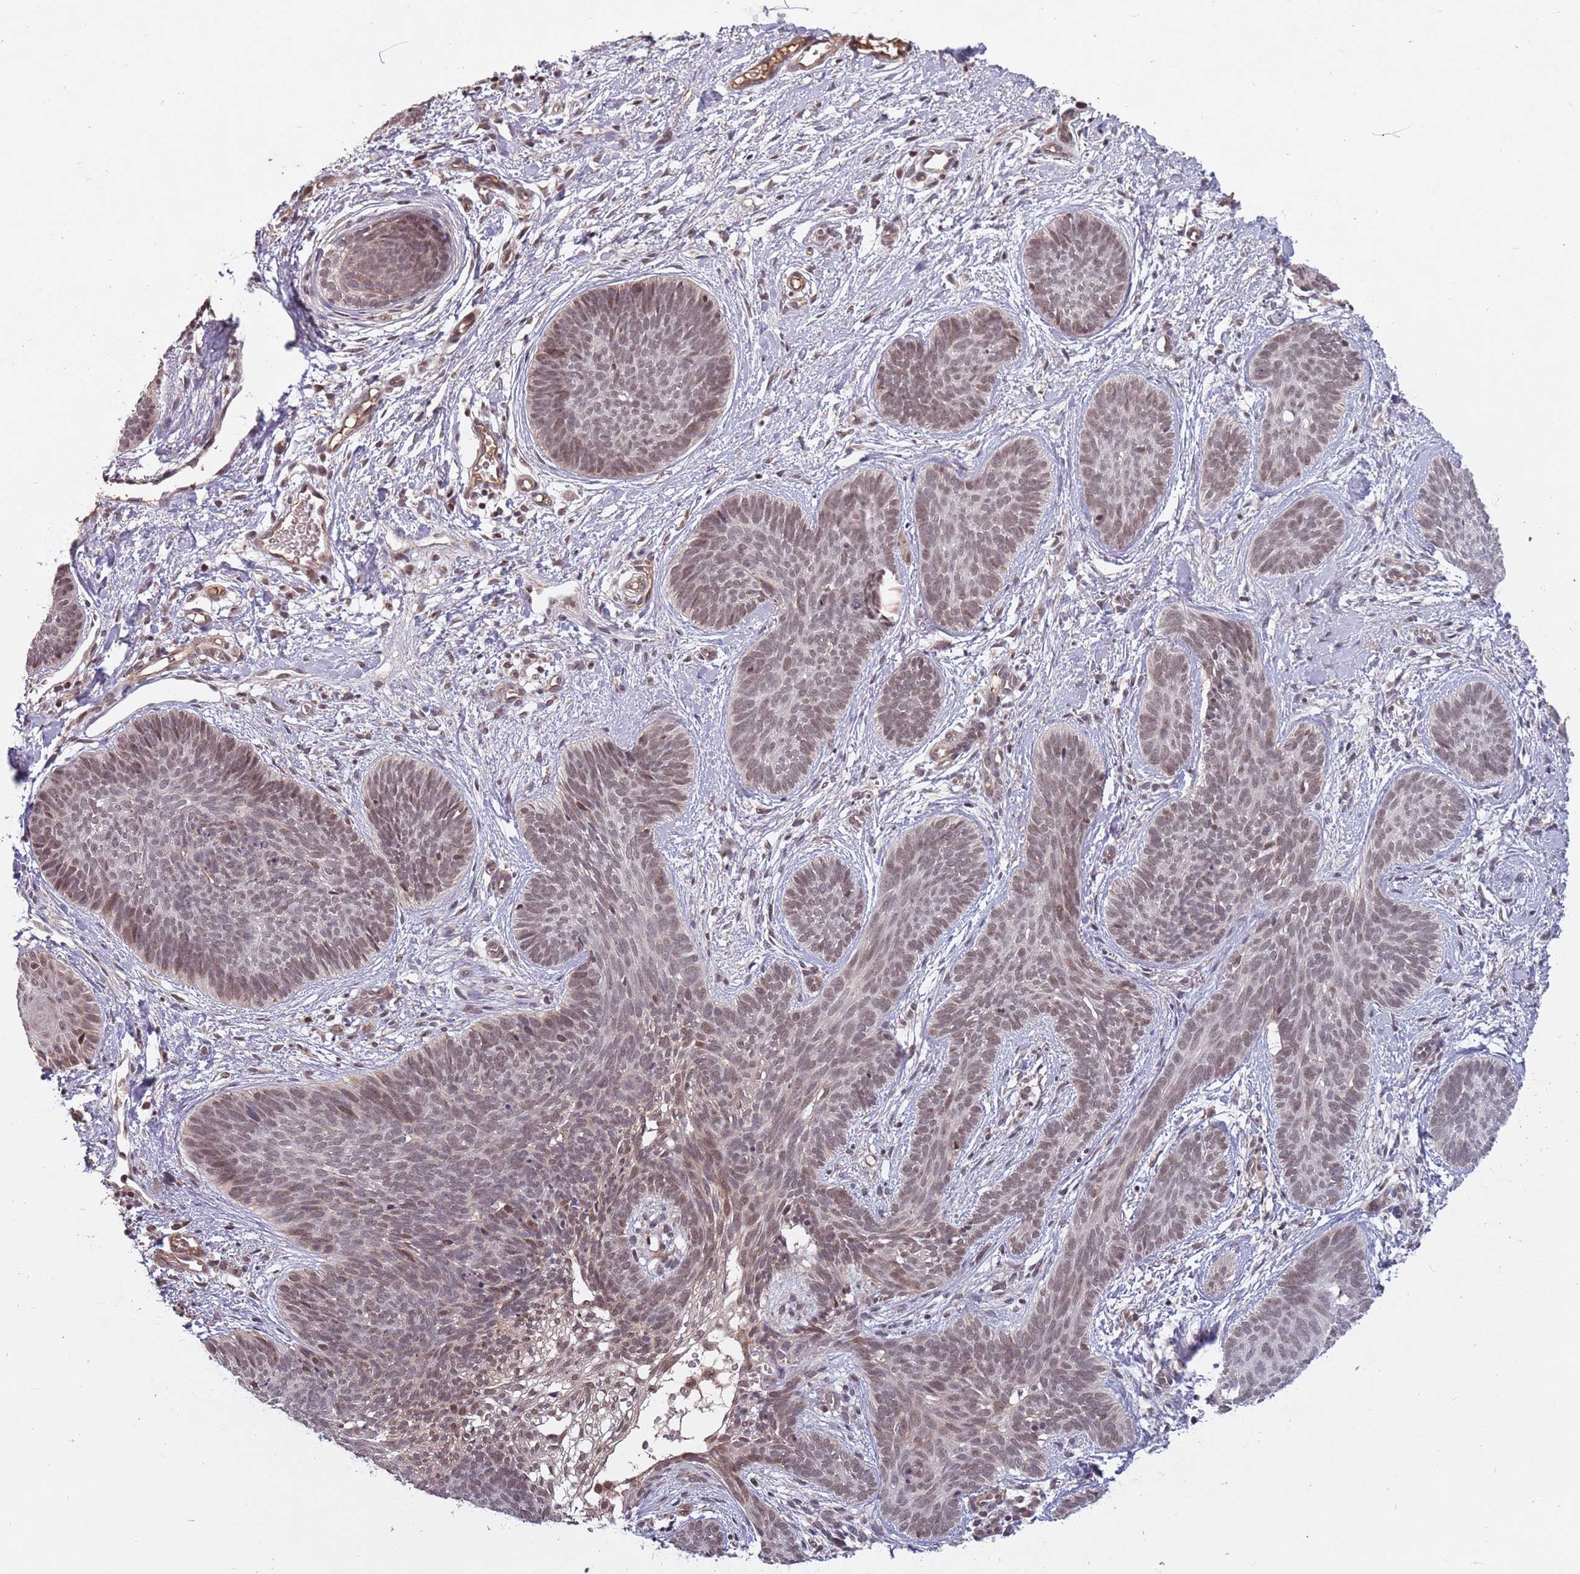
{"staining": {"intensity": "weak", "quantity": "25%-75%", "location": "nuclear"}, "tissue": "skin cancer", "cell_type": "Tumor cells", "image_type": "cancer", "snomed": [{"axis": "morphology", "description": "Basal cell carcinoma"}, {"axis": "topography", "description": "Skin"}], "caption": "Skin basal cell carcinoma stained with a brown dye reveals weak nuclear positive expression in approximately 25%-75% of tumor cells.", "gene": "SUDS3", "patient": {"sex": "female", "age": 81}}